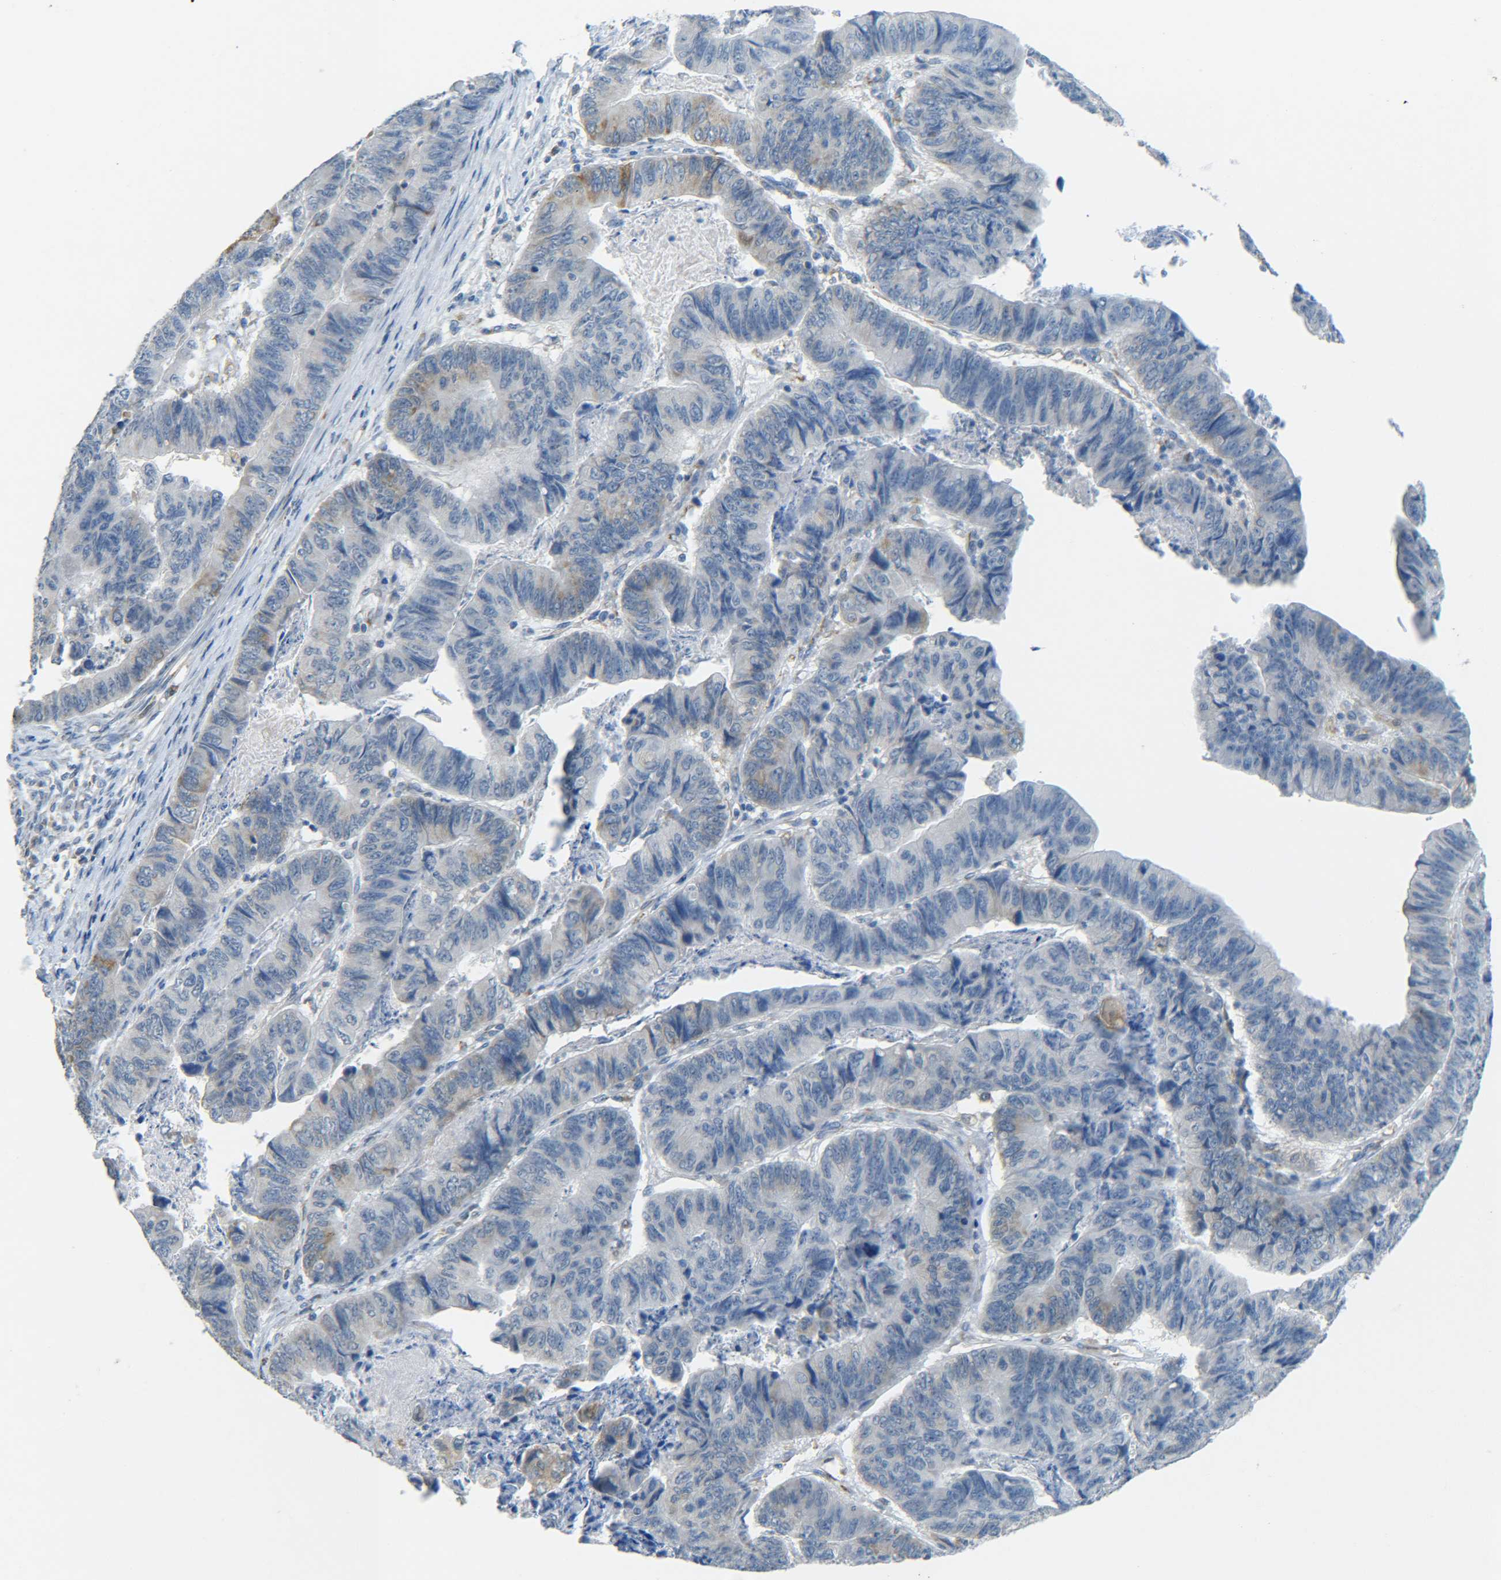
{"staining": {"intensity": "weak", "quantity": "<25%", "location": "cytoplasmic/membranous"}, "tissue": "stomach cancer", "cell_type": "Tumor cells", "image_type": "cancer", "snomed": [{"axis": "morphology", "description": "Adenocarcinoma, NOS"}, {"axis": "topography", "description": "Stomach, lower"}], "caption": "Immunohistochemistry (IHC) of human adenocarcinoma (stomach) reveals no staining in tumor cells.", "gene": "CYB5R1", "patient": {"sex": "male", "age": 77}}